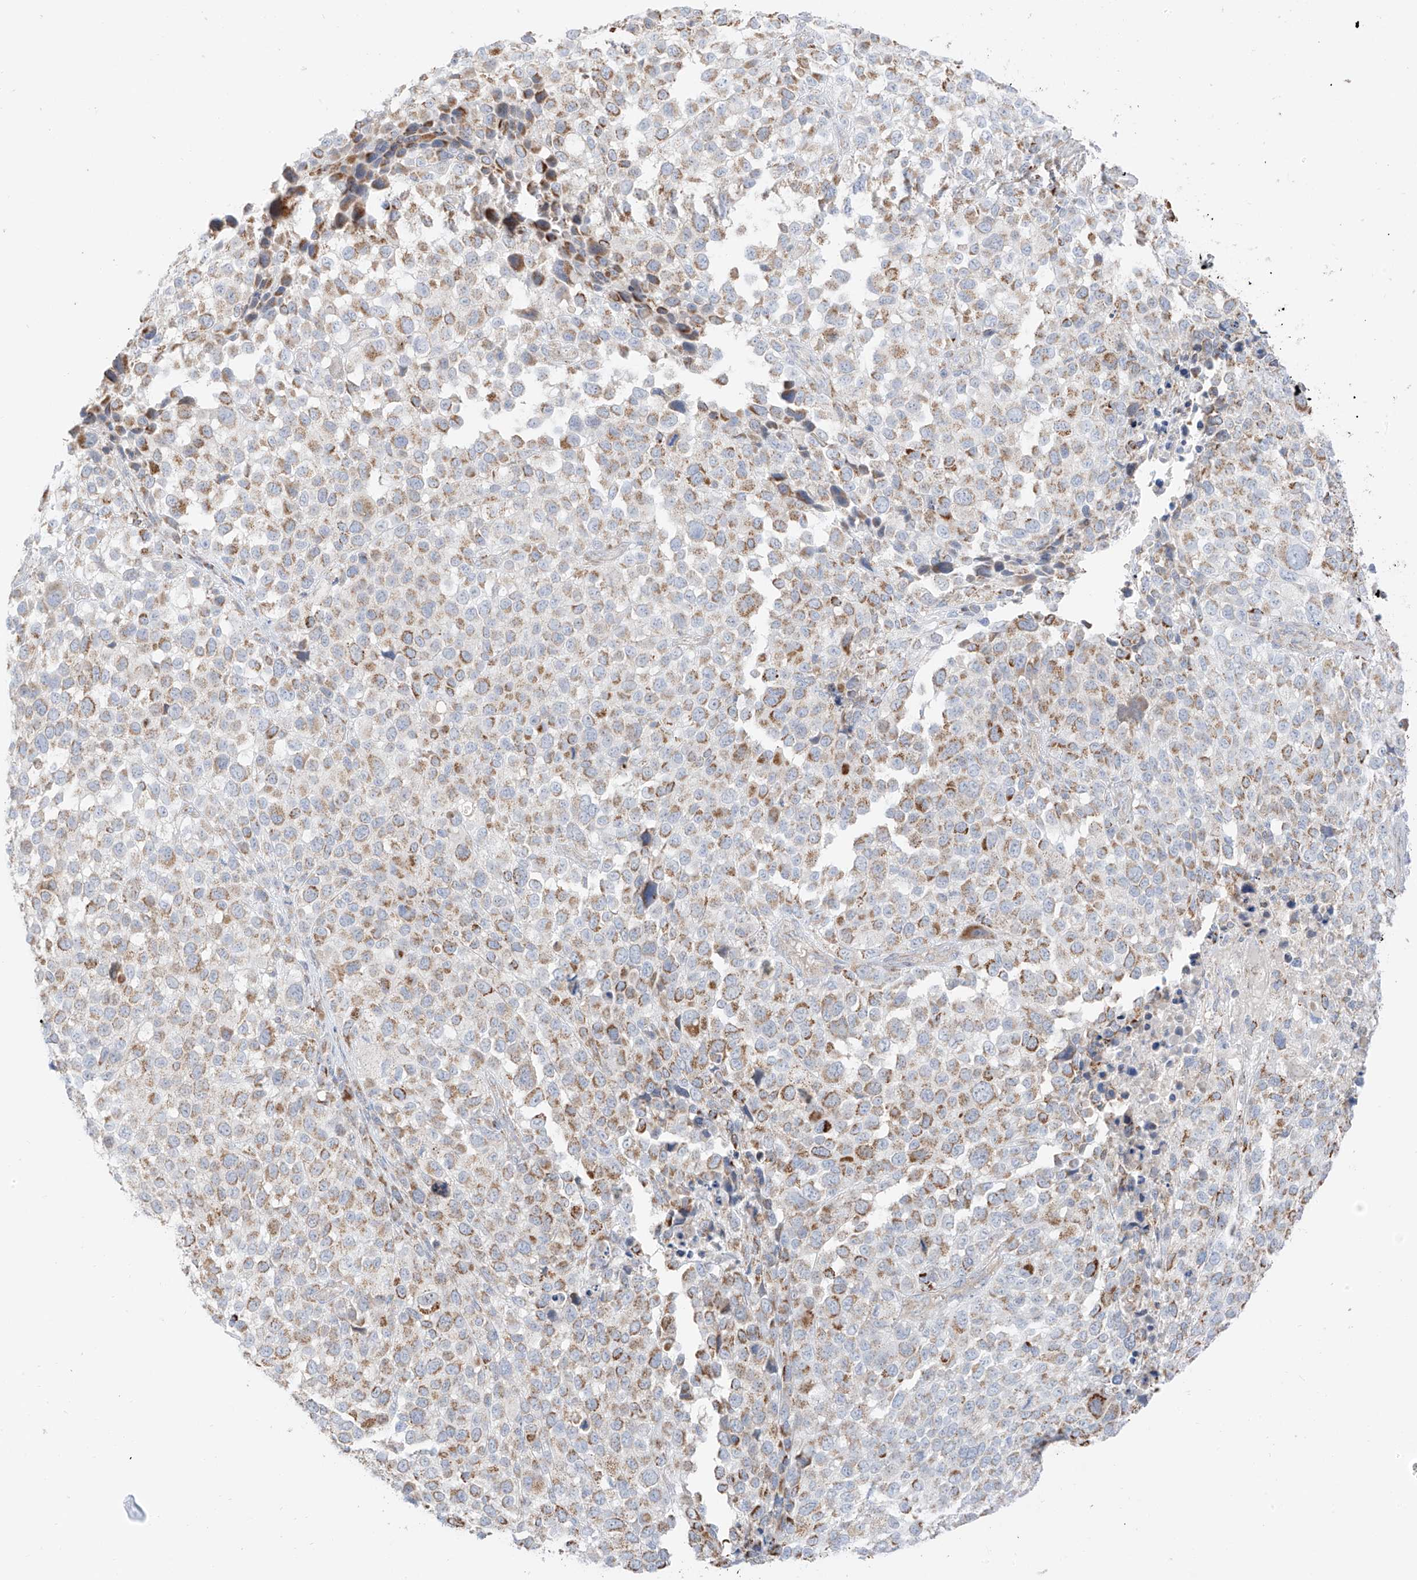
{"staining": {"intensity": "moderate", "quantity": "25%-75%", "location": "cytoplasmic/membranous"}, "tissue": "melanoma", "cell_type": "Tumor cells", "image_type": "cancer", "snomed": [{"axis": "morphology", "description": "Malignant melanoma, NOS"}, {"axis": "topography", "description": "Skin of trunk"}], "caption": "Immunohistochemistry image of human melanoma stained for a protein (brown), which reveals medium levels of moderate cytoplasmic/membranous positivity in approximately 25%-75% of tumor cells.", "gene": "ETHE1", "patient": {"sex": "male", "age": 71}}